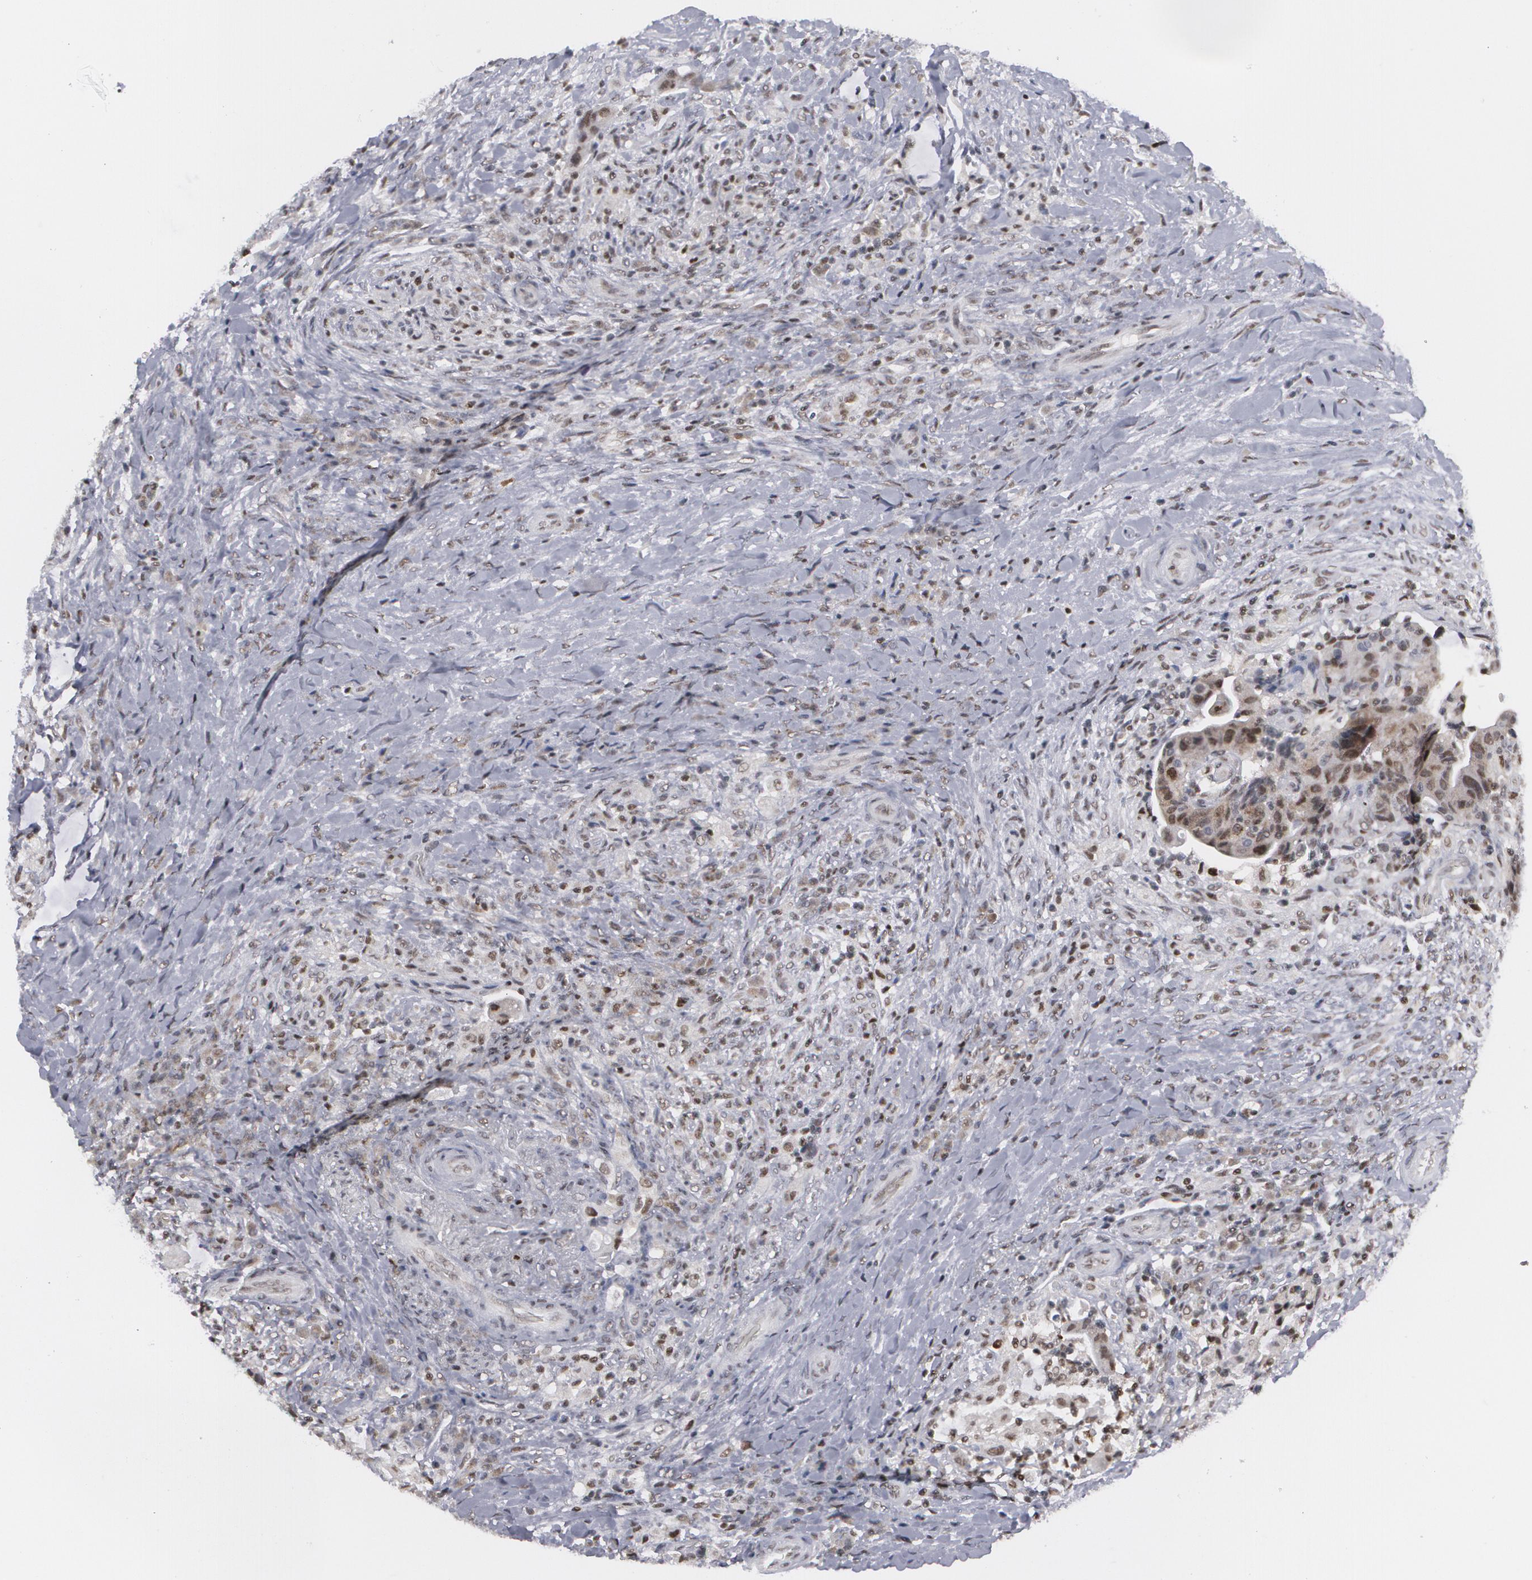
{"staining": {"intensity": "weak", "quantity": "25%-75%", "location": "nuclear"}, "tissue": "colorectal cancer", "cell_type": "Tumor cells", "image_type": "cancer", "snomed": [{"axis": "morphology", "description": "Adenocarcinoma, NOS"}, {"axis": "topography", "description": "Rectum"}], "caption": "Colorectal cancer stained with immunohistochemistry shows weak nuclear positivity in about 25%-75% of tumor cells. Using DAB (3,3'-diaminobenzidine) (brown) and hematoxylin (blue) stains, captured at high magnification using brightfield microscopy.", "gene": "MCL1", "patient": {"sex": "female", "age": 71}}